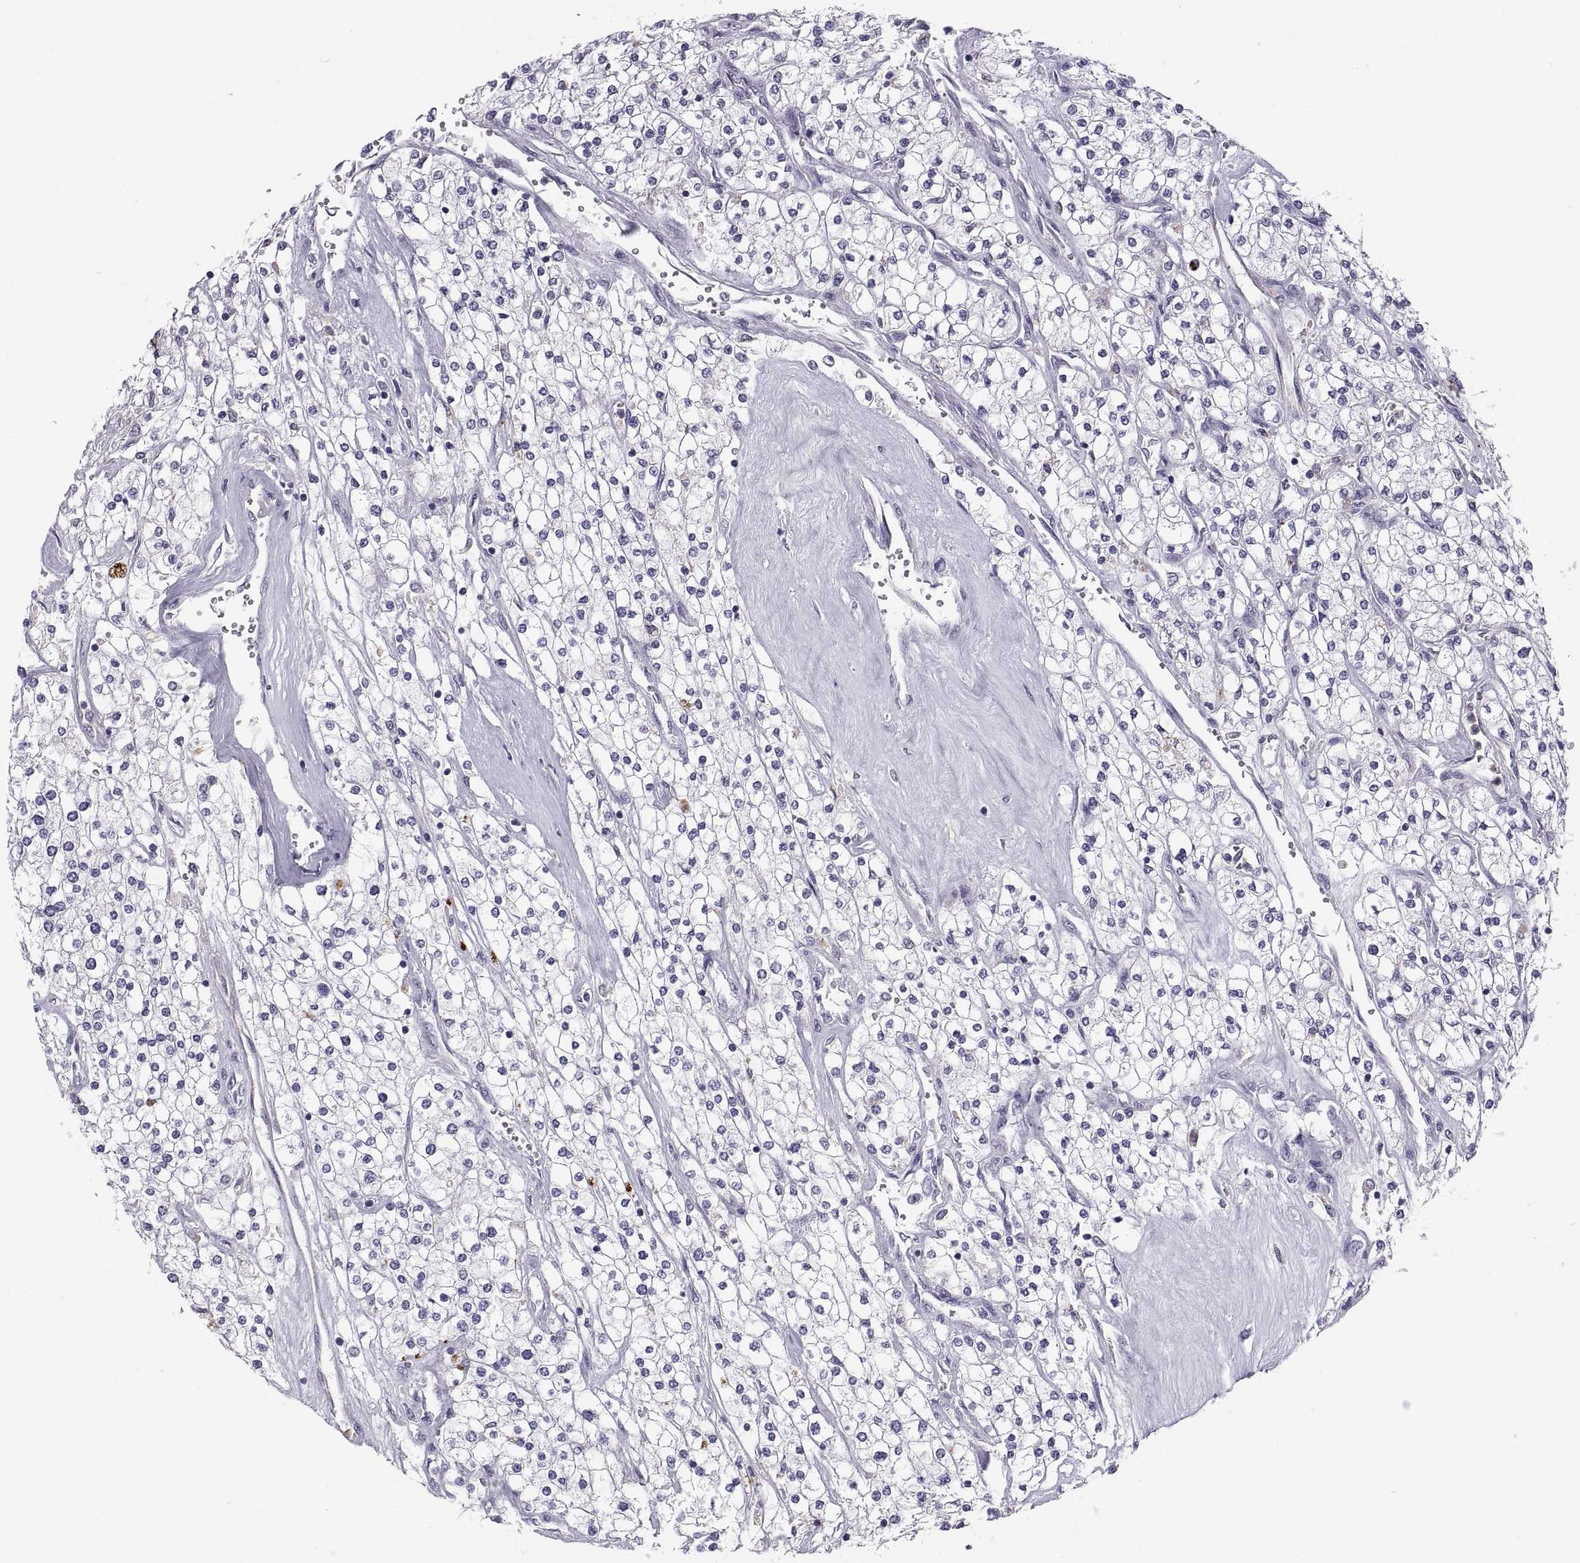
{"staining": {"intensity": "negative", "quantity": "none", "location": "none"}, "tissue": "renal cancer", "cell_type": "Tumor cells", "image_type": "cancer", "snomed": [{"axis": "morphology", "description": "Adenocarcinoma, NOS"}, {"axis": "topography", "description": "Kidney"}], "caption": "Immunohistochemistry photomicrograph of neoplastic tissue: adenocarcinoma (renal) stained with DAB reveals no significant protein staining in tumor cells.", "gene": "RGS19", "patient": {"sex": "male", "age": 80}}